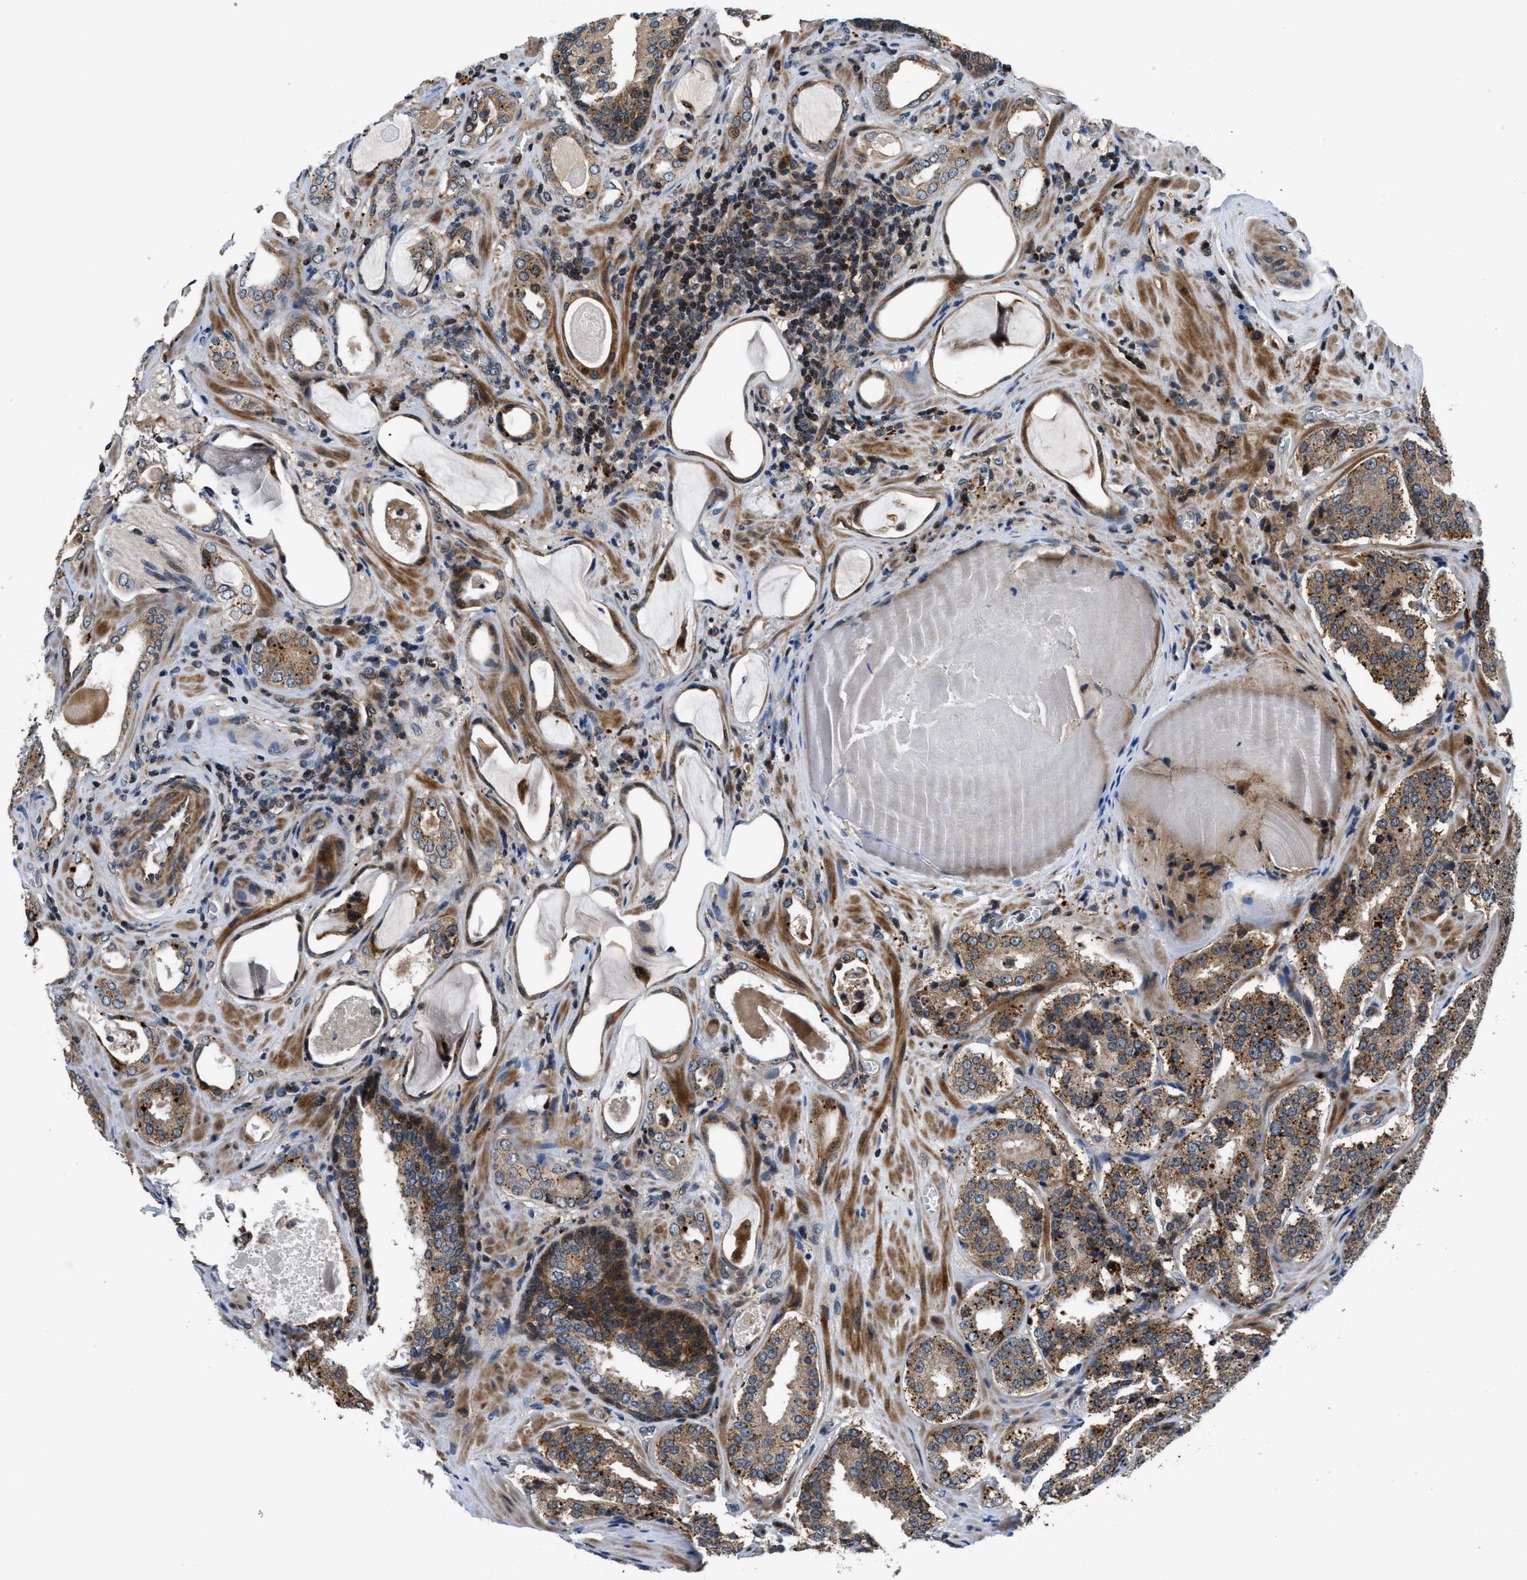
{"staining": {"intensity": "moderate", "quantity": ">75%", "location": "cytoplasmic/membranous"}, "tissue": "prostate cancer", "cell_type": "Tumor cells", "image_type": "cancer", "snomed": [{"axis": "morphology", "description": "Adenocarcinoma, High grade"}, {"axis": "topography", "description": "Prostate"}], "caption": "Immunohistochemical staining of human prostate cancer (high-grade adenocarcinoma) exhibits medium levels of moderate cytoplasmic/membranous protein staining in about >75% of tumor cells. (brown staining indicates protein expression, while blue staining denotes nuclei).", "gene": "CTBS", "patient": {"sex": "male", "age": 60}}